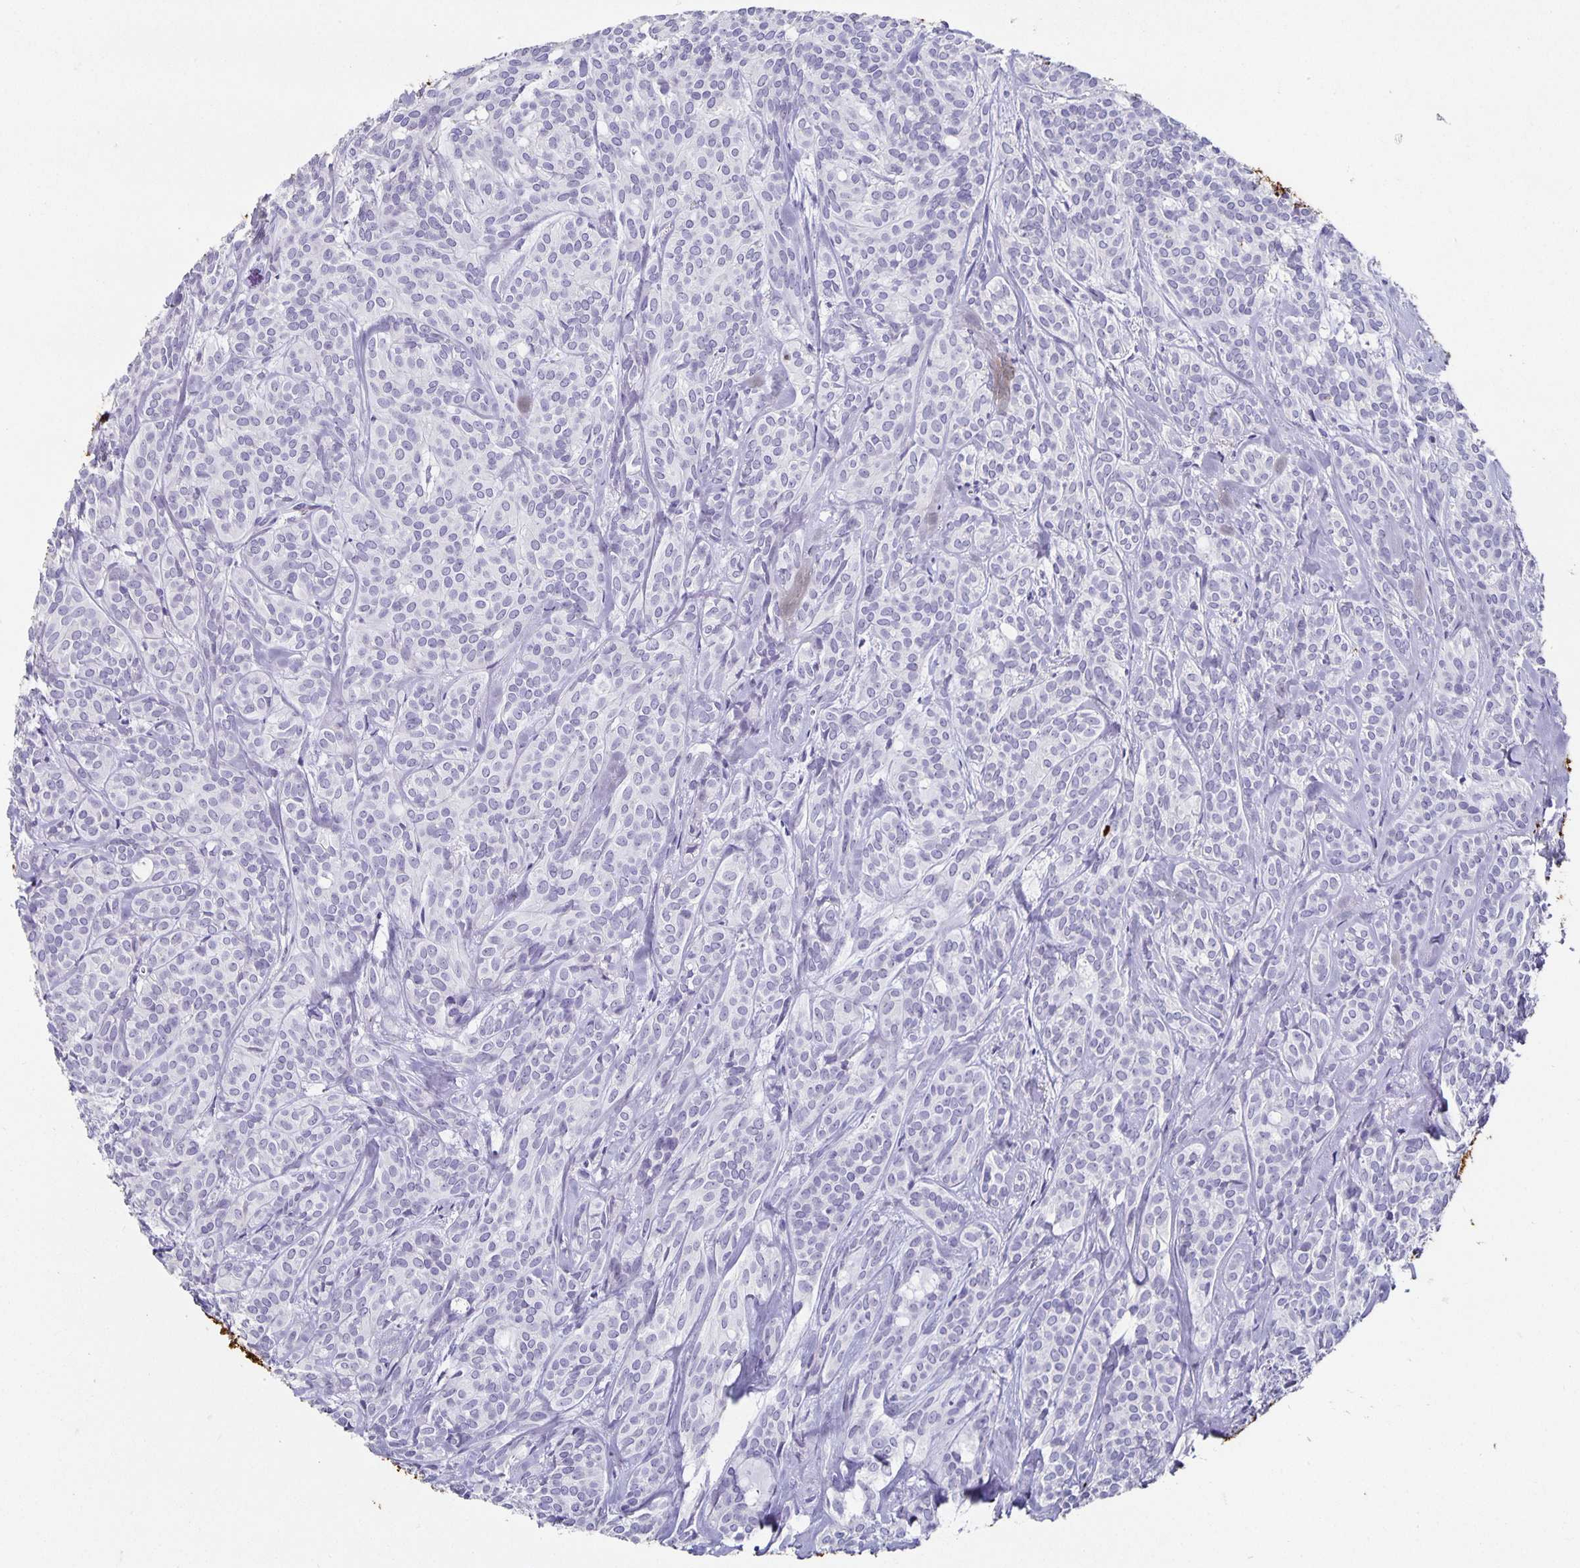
{"staining": {"intensity": "negative", "quantity": "none", "location": "none"}, "tissue": "head and neck cancer", "cell_type": "Tumor cells", "image_type": "cancer", "snomed": [{"axis": "morphology", "description": "Adenocarcinoma, NOS"}, {"axis": "topography", "description": "Head-Neck"}], "caption": "Tumor cells are negative for brown protein staining in head and neck cancer (adenocarcinoma).", "gene": "CHGA", "patient": {"sex": "female", "age": 57}}